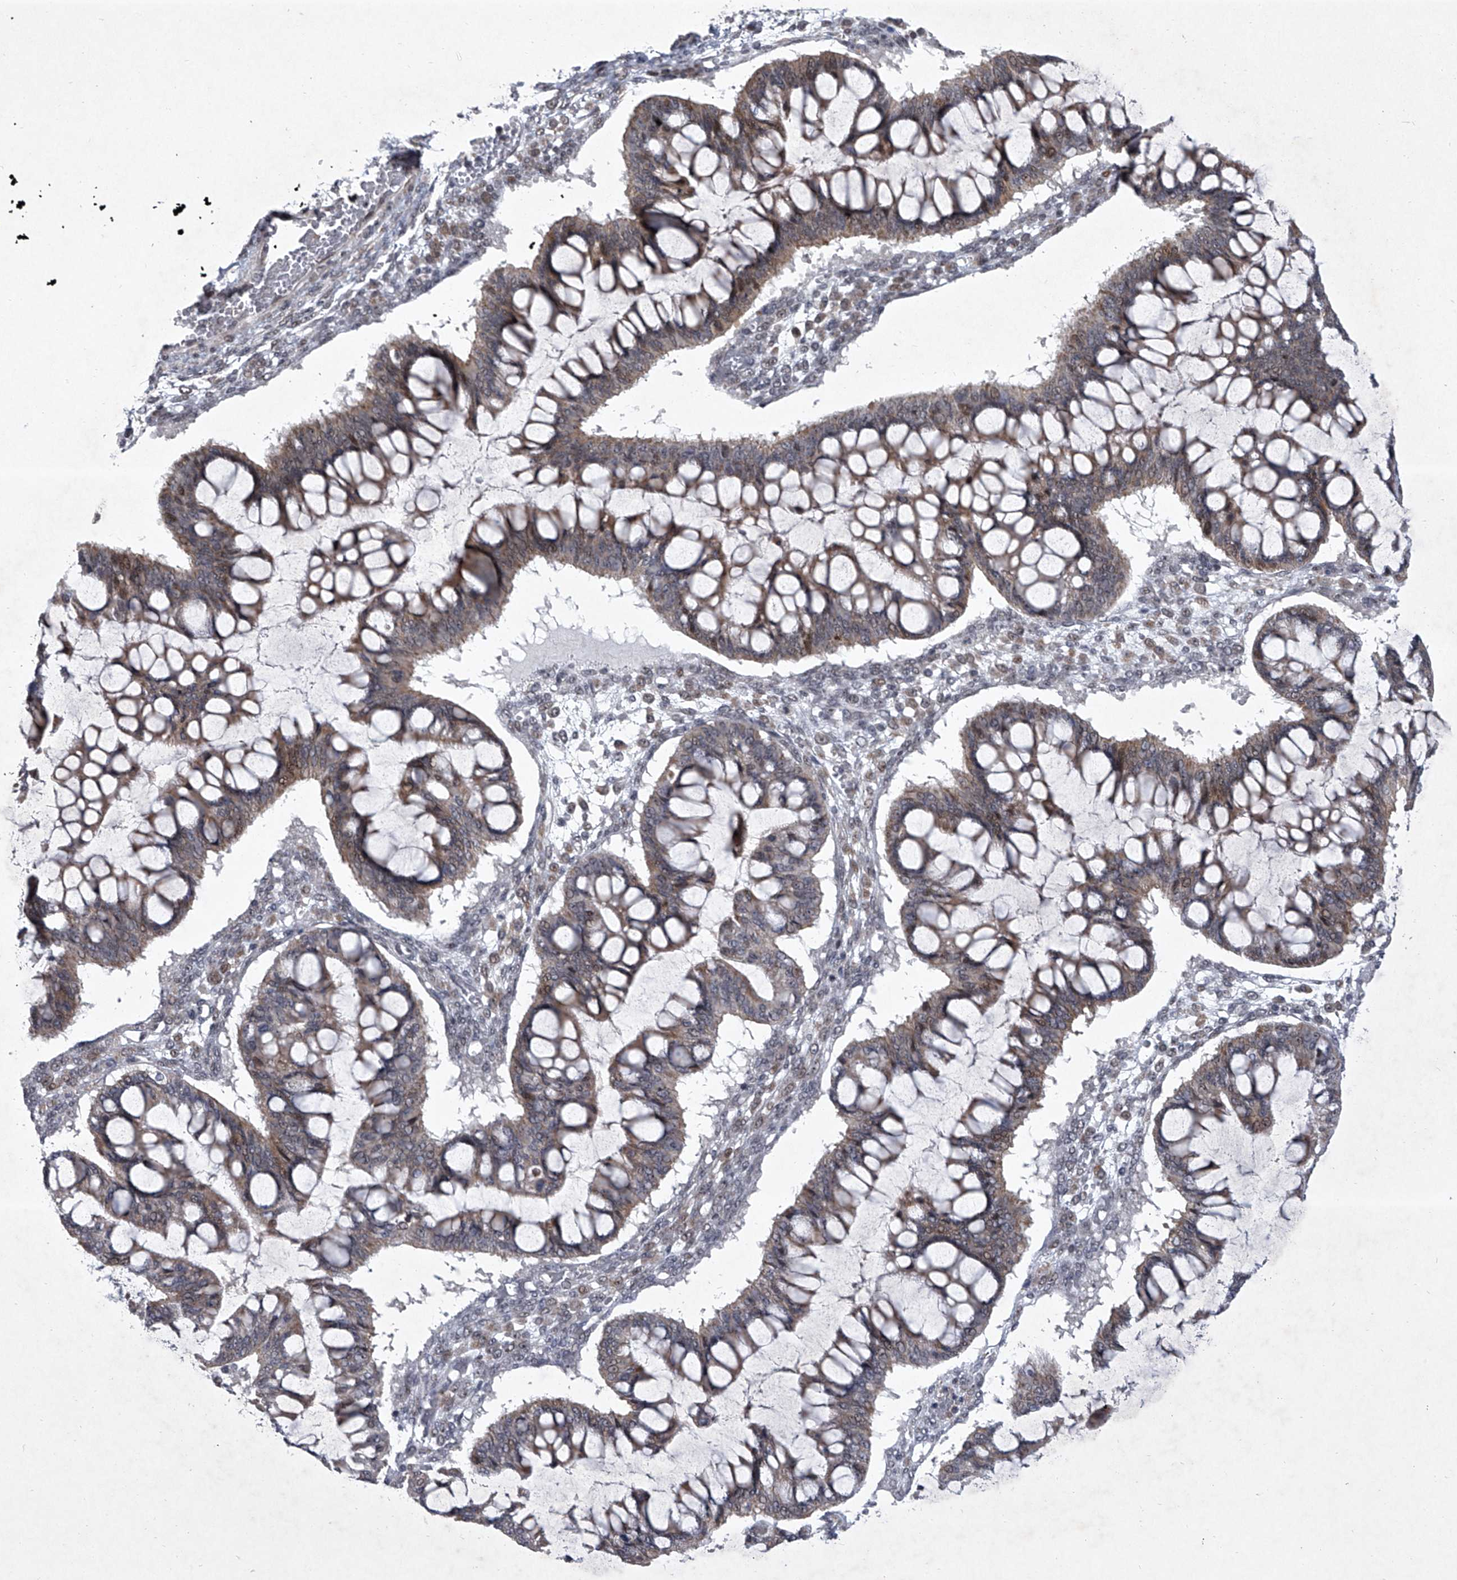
{"staining": {"intensity": "weak", "quantity": ">75%", "location": "cytoplasmic/membranous,nuclear"}, "tissue": "ovarian cancer", "cell_type": "Tumor cells", "image_type": "cancer", "snomed": [{"axis": "morphology", "description": "Cystadenocarcinoma, mucinous, NOS"}, {"axis": "topography", "description": "Ovary"}], "caption": "Immunohistochemical staining of human ovarian cancer reveals low levels of weak cytoplasmic/membranous and nuclear expression in about >75% of tumor cells.", "gene": "MLLT1", "patient": {"sex": "female", "age": 73}}